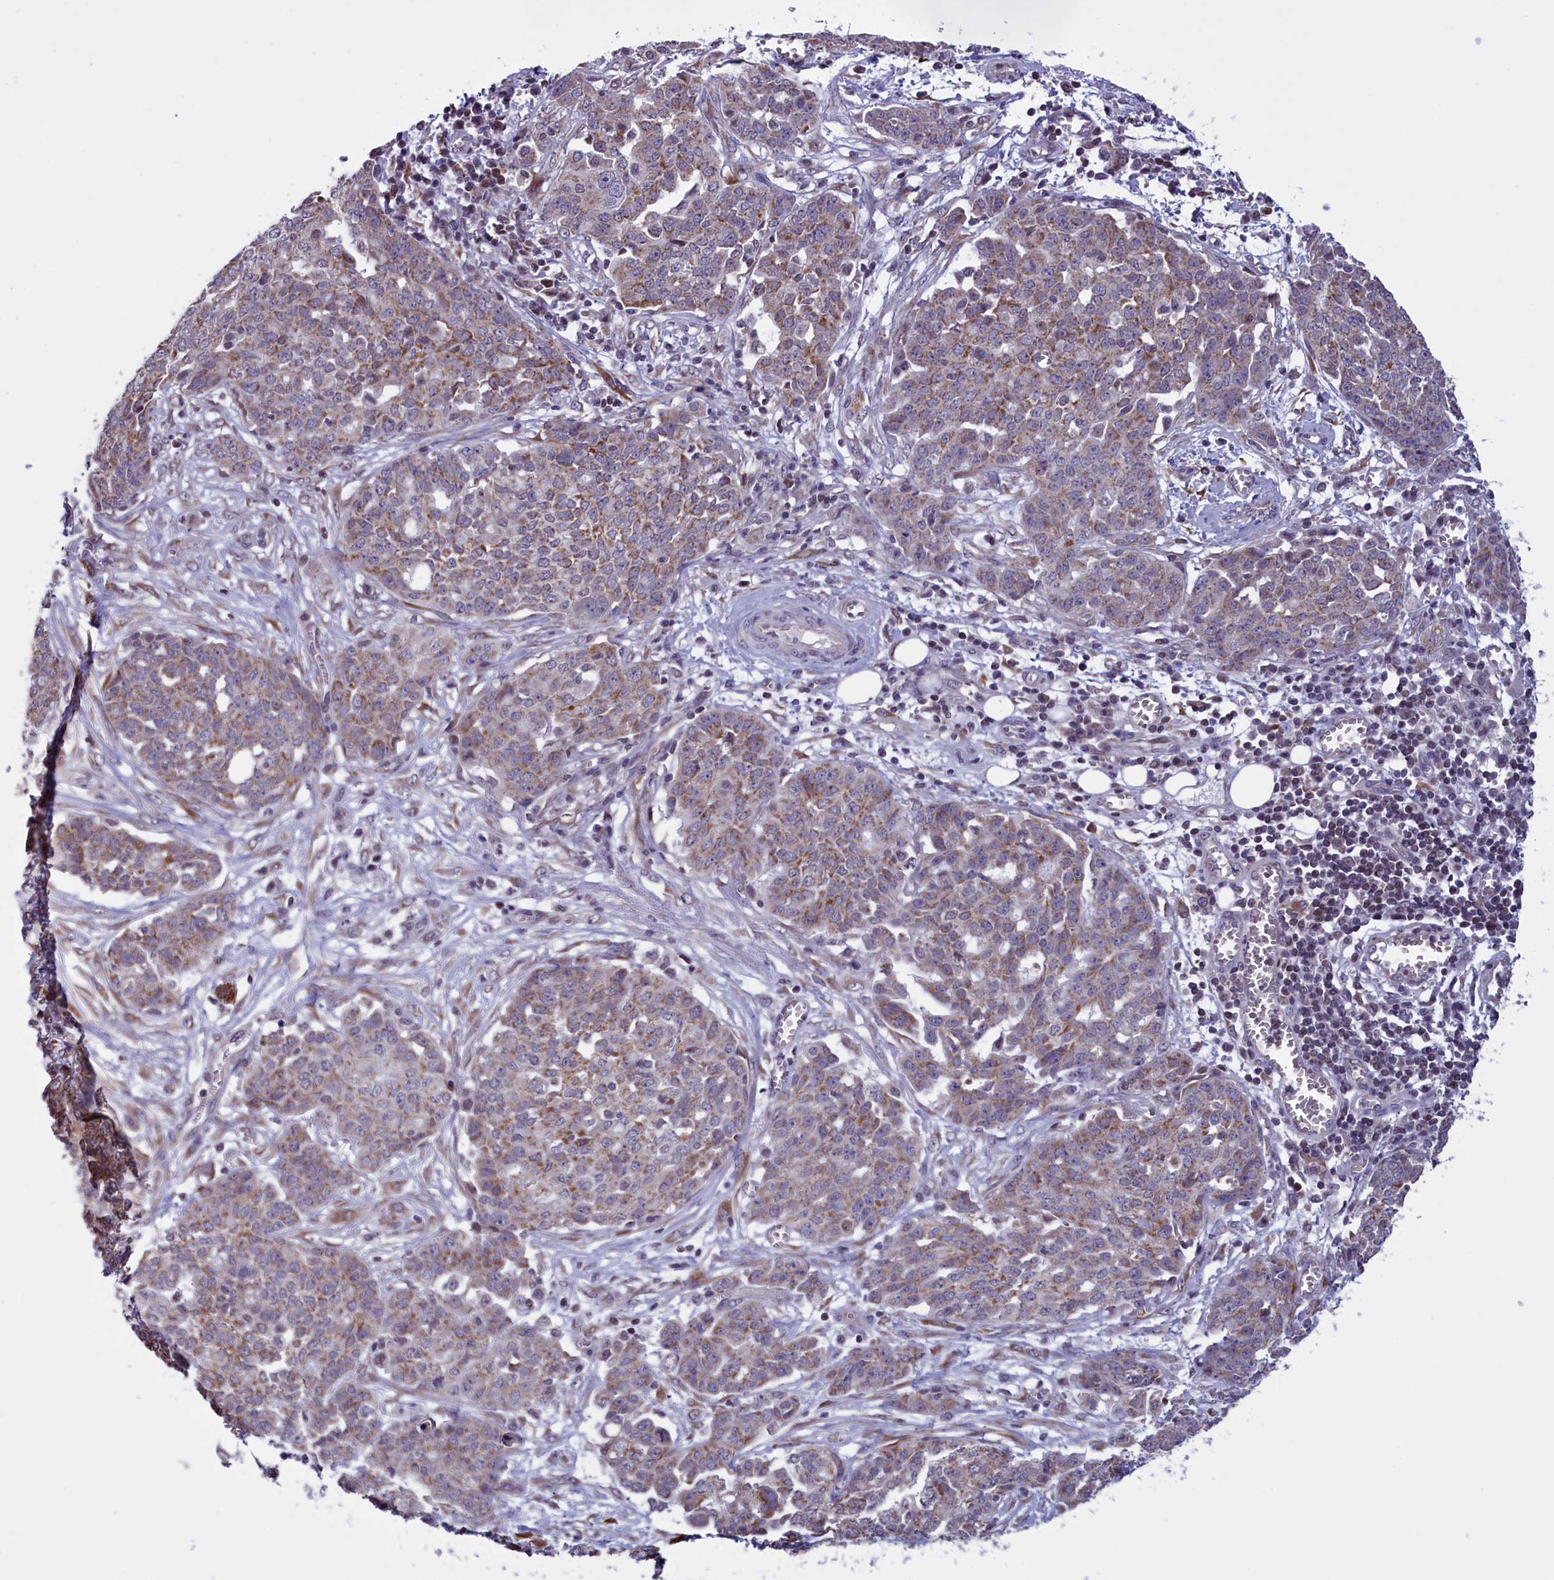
{"staining": {"intensity": "moderate", "quantity": ">75%", "location": "cytoplasmic/membranous"}, "tissue": "ovarian cancer", "cell_type": "Tumor cells", "image_type": "cancer", "snomed": [{"axis": "morphology", "description": "Cystadenocarcinoma, serous, NOS"}, {"axis": "topography", "description": "Soft tissue"}, {"axis": "topography", "description": "Ovary"}], "caption": "Ovarian serous cystadenocarcinoma stained for a protein (brown) shows moderate cytoplasmic/membranous positive staining in approximately >75% of tumor cells.", "gene": "PARS2", "patient": {"sex": "female", "age": 57}}